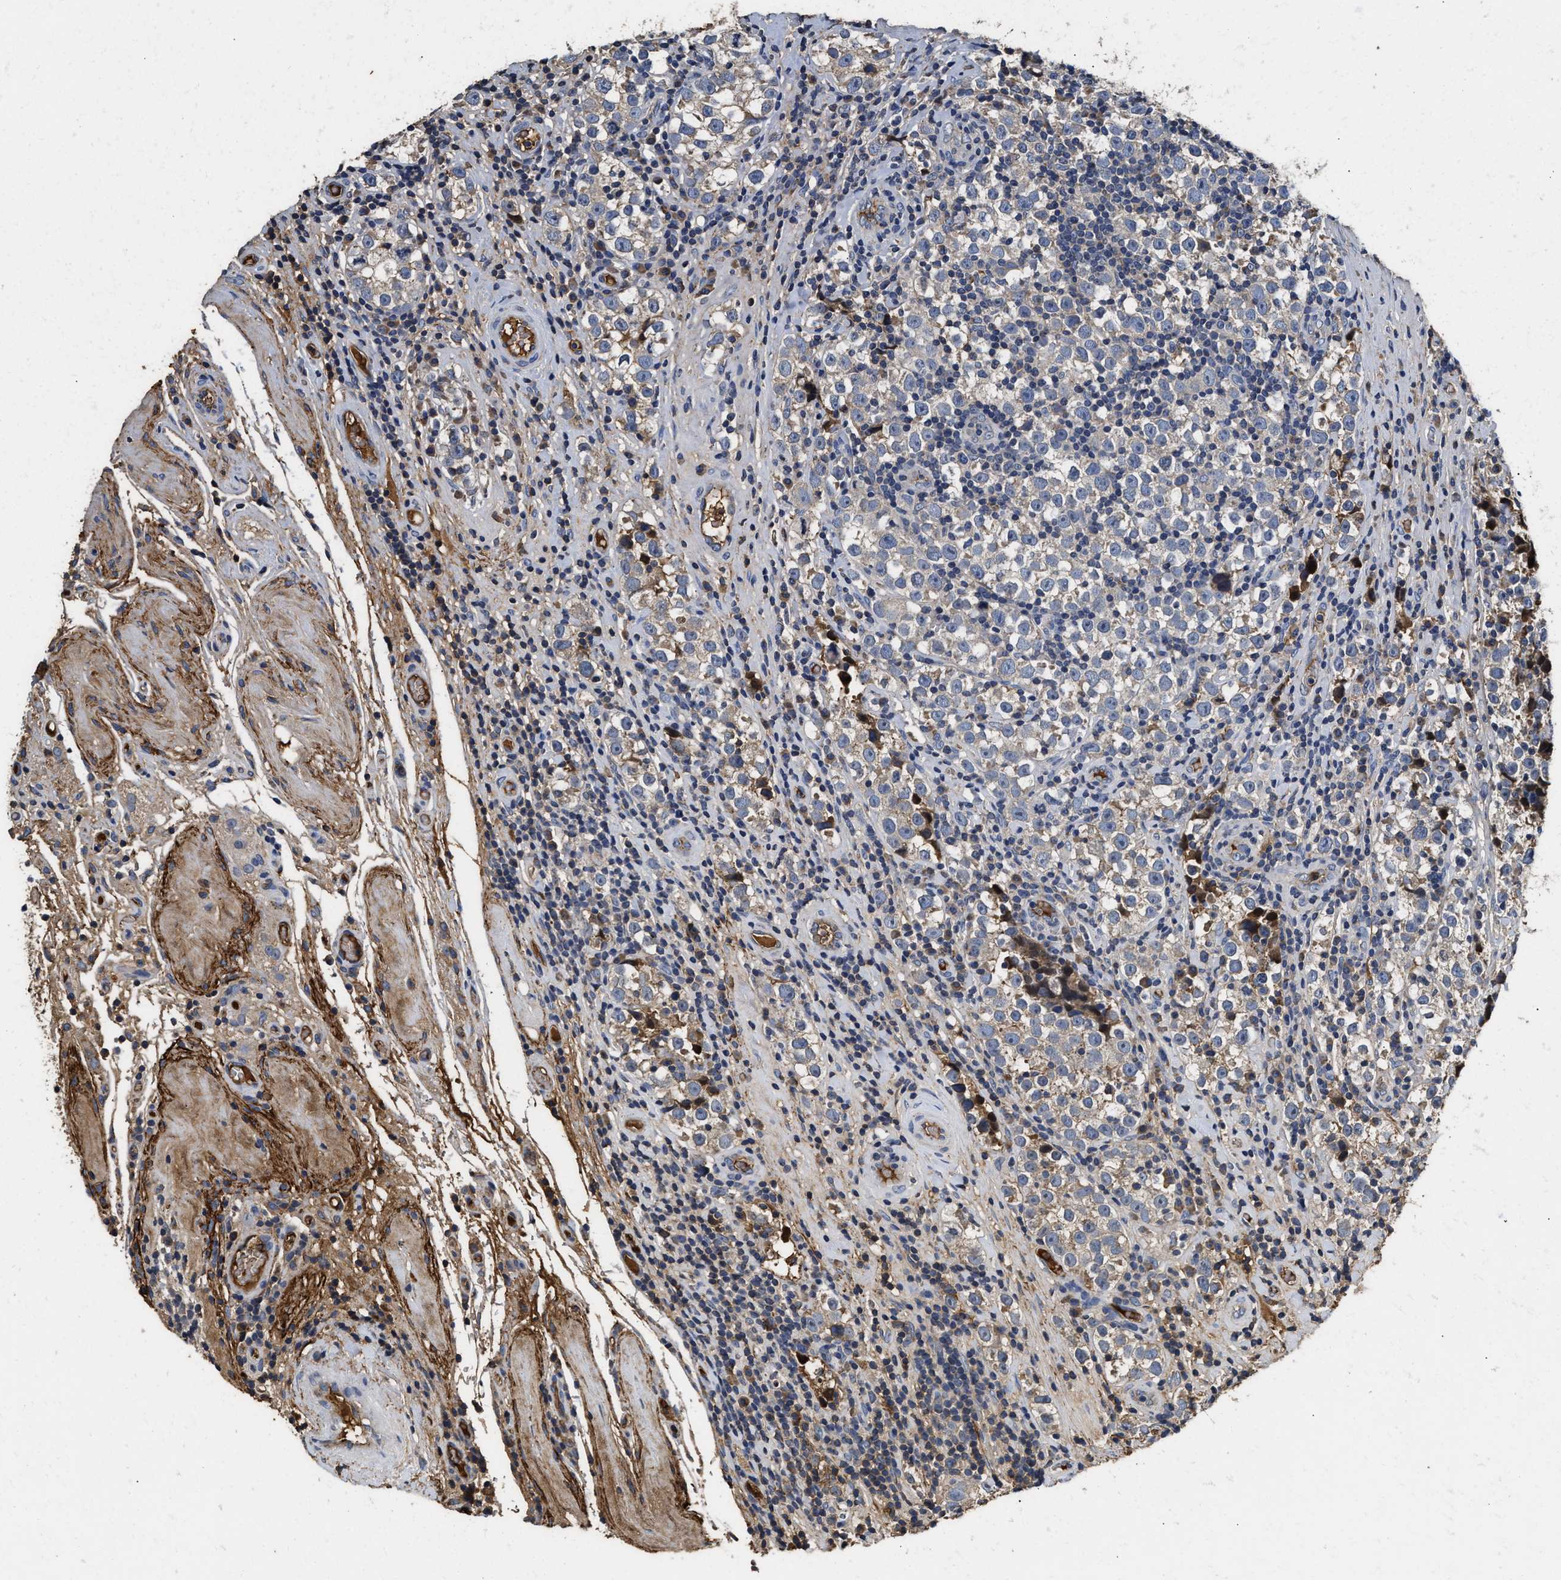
{"staining": {"intensity": "weak", "quantity": "<25%", "location": "cytoplasmic/membranous"}, "tissue": "testis cancer", "cell_type": "Tumor cells", "image_type": "cancer", "snomed": [{"axis": "morphology", "description": "Normal tissue, NOS"}, {"axis": "morphology", "description": "Seminoma, NOS"}, {"axis": "topography", "description": "Testis"}], "caption": "The micrograph displays no staining of tumor cells in testis cancer.", "gene": "C3", "patient": {"sex": "male", "age": 43}}